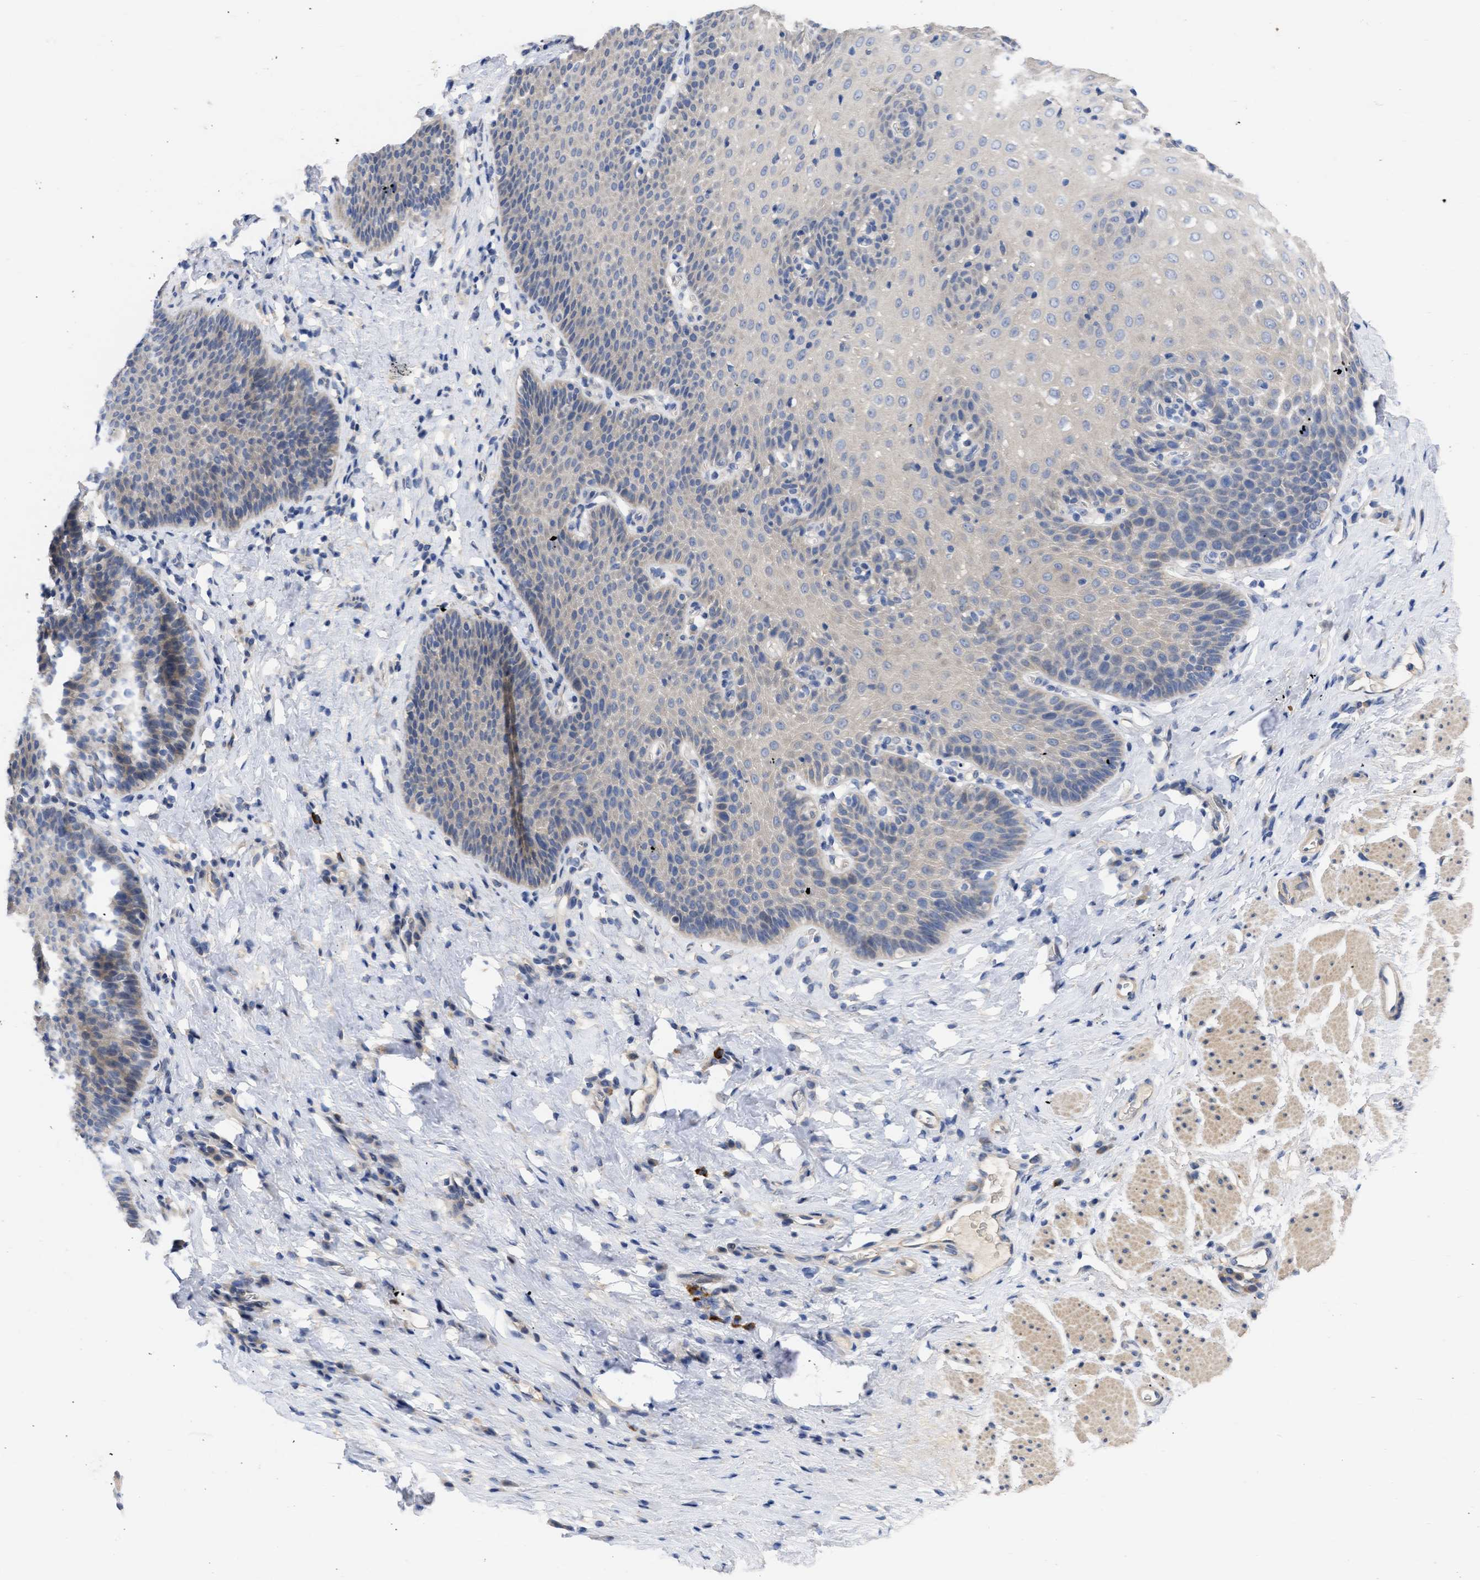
{"staining": {"intensity": "weak", "quantity": "25%-75%", "location": "cytoplasmic/membranous"}, "tissue": "esophagus", "cell_type": "Squamous epithelial cells", "image_type": "normal", "snomed": [{"axis": "morphology", "description": "Normal tissue, NOS"}, {"axis": "topography", "description": "Esophagus"}], "caption": "Immunohistochemistry (IHC) image of normal esophagus: human esophagus stained using immunohistochemistry (IHC) shows low levels of weak protein expression localized specifically in the cytoplasmic/membranous of squamous epithelial cells, appearing as a cytoplasmic/membranous brown color.", "gene": "ARHGEF4", "patient": {"sex": "female", "age": 61}}